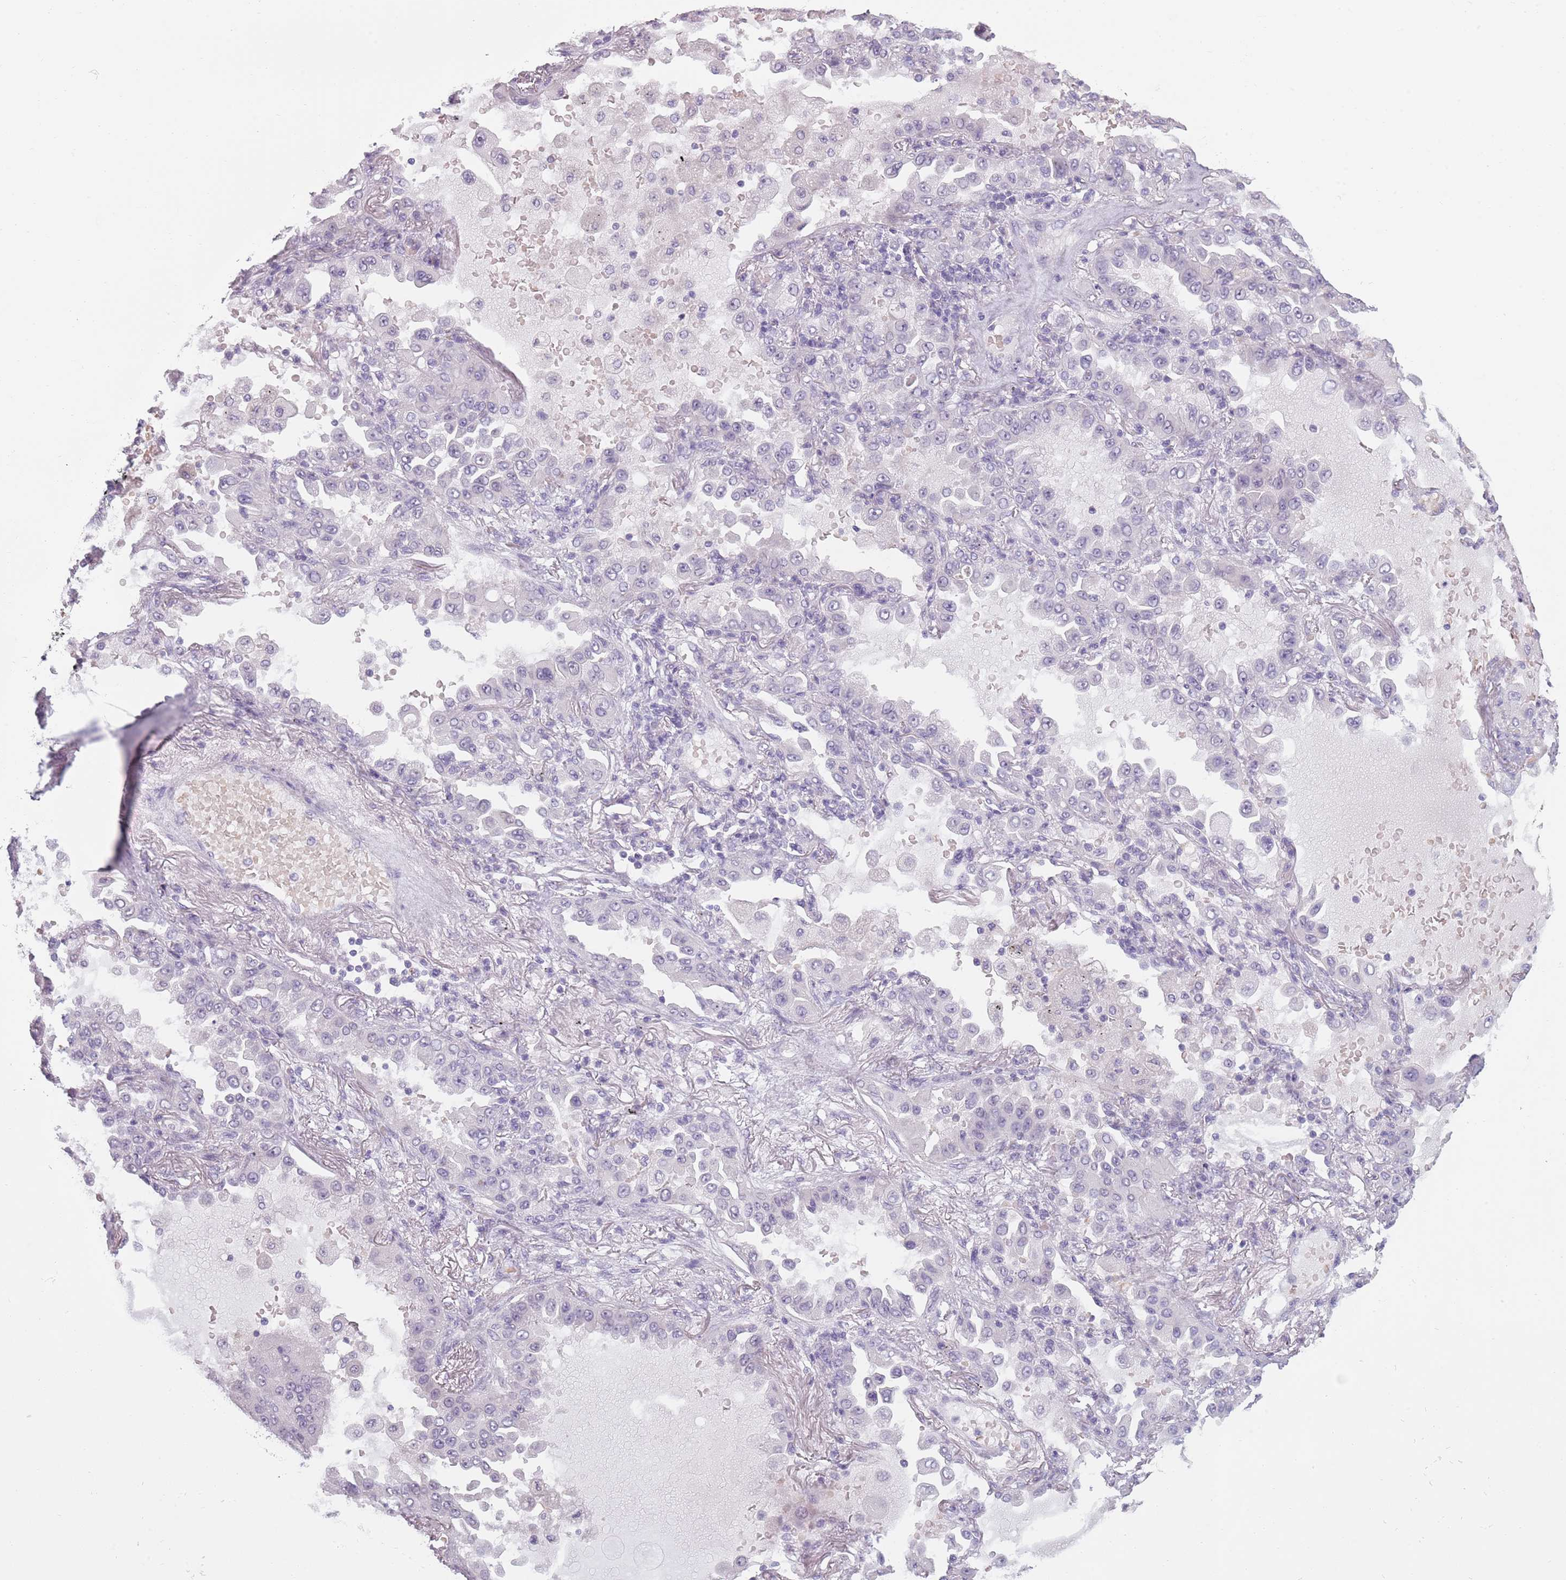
{"staining": {"intensity": "negative", "quantity": "none", "location": "none"}, "tissue": "lung cancer", "cell_type": "Tumor cells", "image_type": "cancer", "snomed": [{"axis": "morphology", "description": "Squamous cell carcinoma, NOS"}, {"axis": "topography", "description": "Lung"}], "caption": "Tumor cells are negative for protein expression in human squamous cell carcinoma (lung).", "gene": "PIEZO1", "patient": {"sex": "male", "age": 74}}